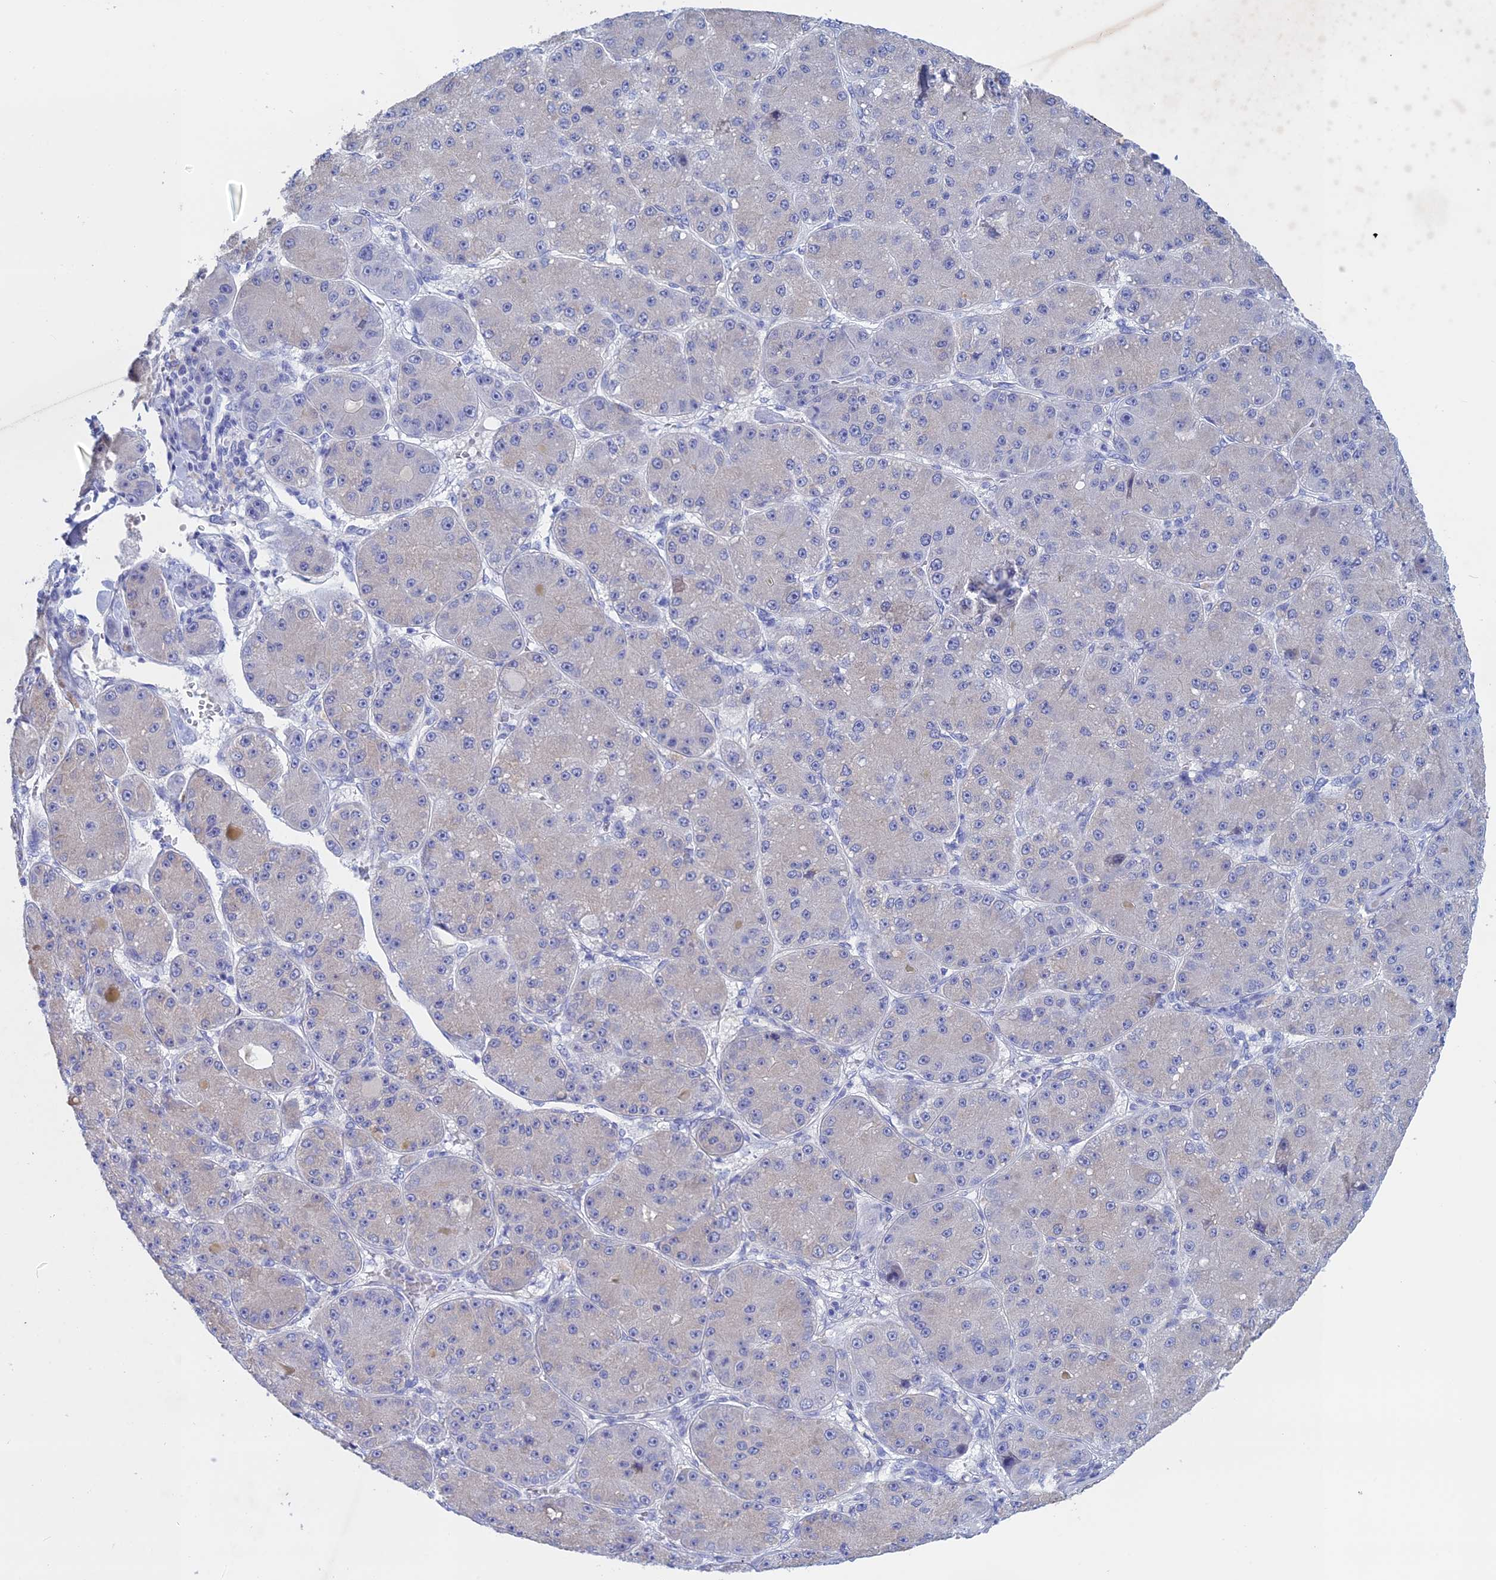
{"staining": {"intensity": "negative", "quantity": "none", "location": "none"}, "tissue": "liver cancer", "cell_type": "Tumor cells", "image_type": "cancer", "snomed": [{"axis": "morphology", "description": "Carcinoma, Hepatocellular, NOS"}, {"axis": "topography", "description": "Liver"}], "caption": "Immunohistochemistry (IHC) of hepatocellular carcinoma (liver) reveals no staining in tumor cells. Brightfield microscopy of immunohistochemistry (IHC) stained with DAB (brown) and hematoxylin (blue), captured at high magnification.", "gene": "BTBD19", "patient": {"sex": "male", "age": 67}}